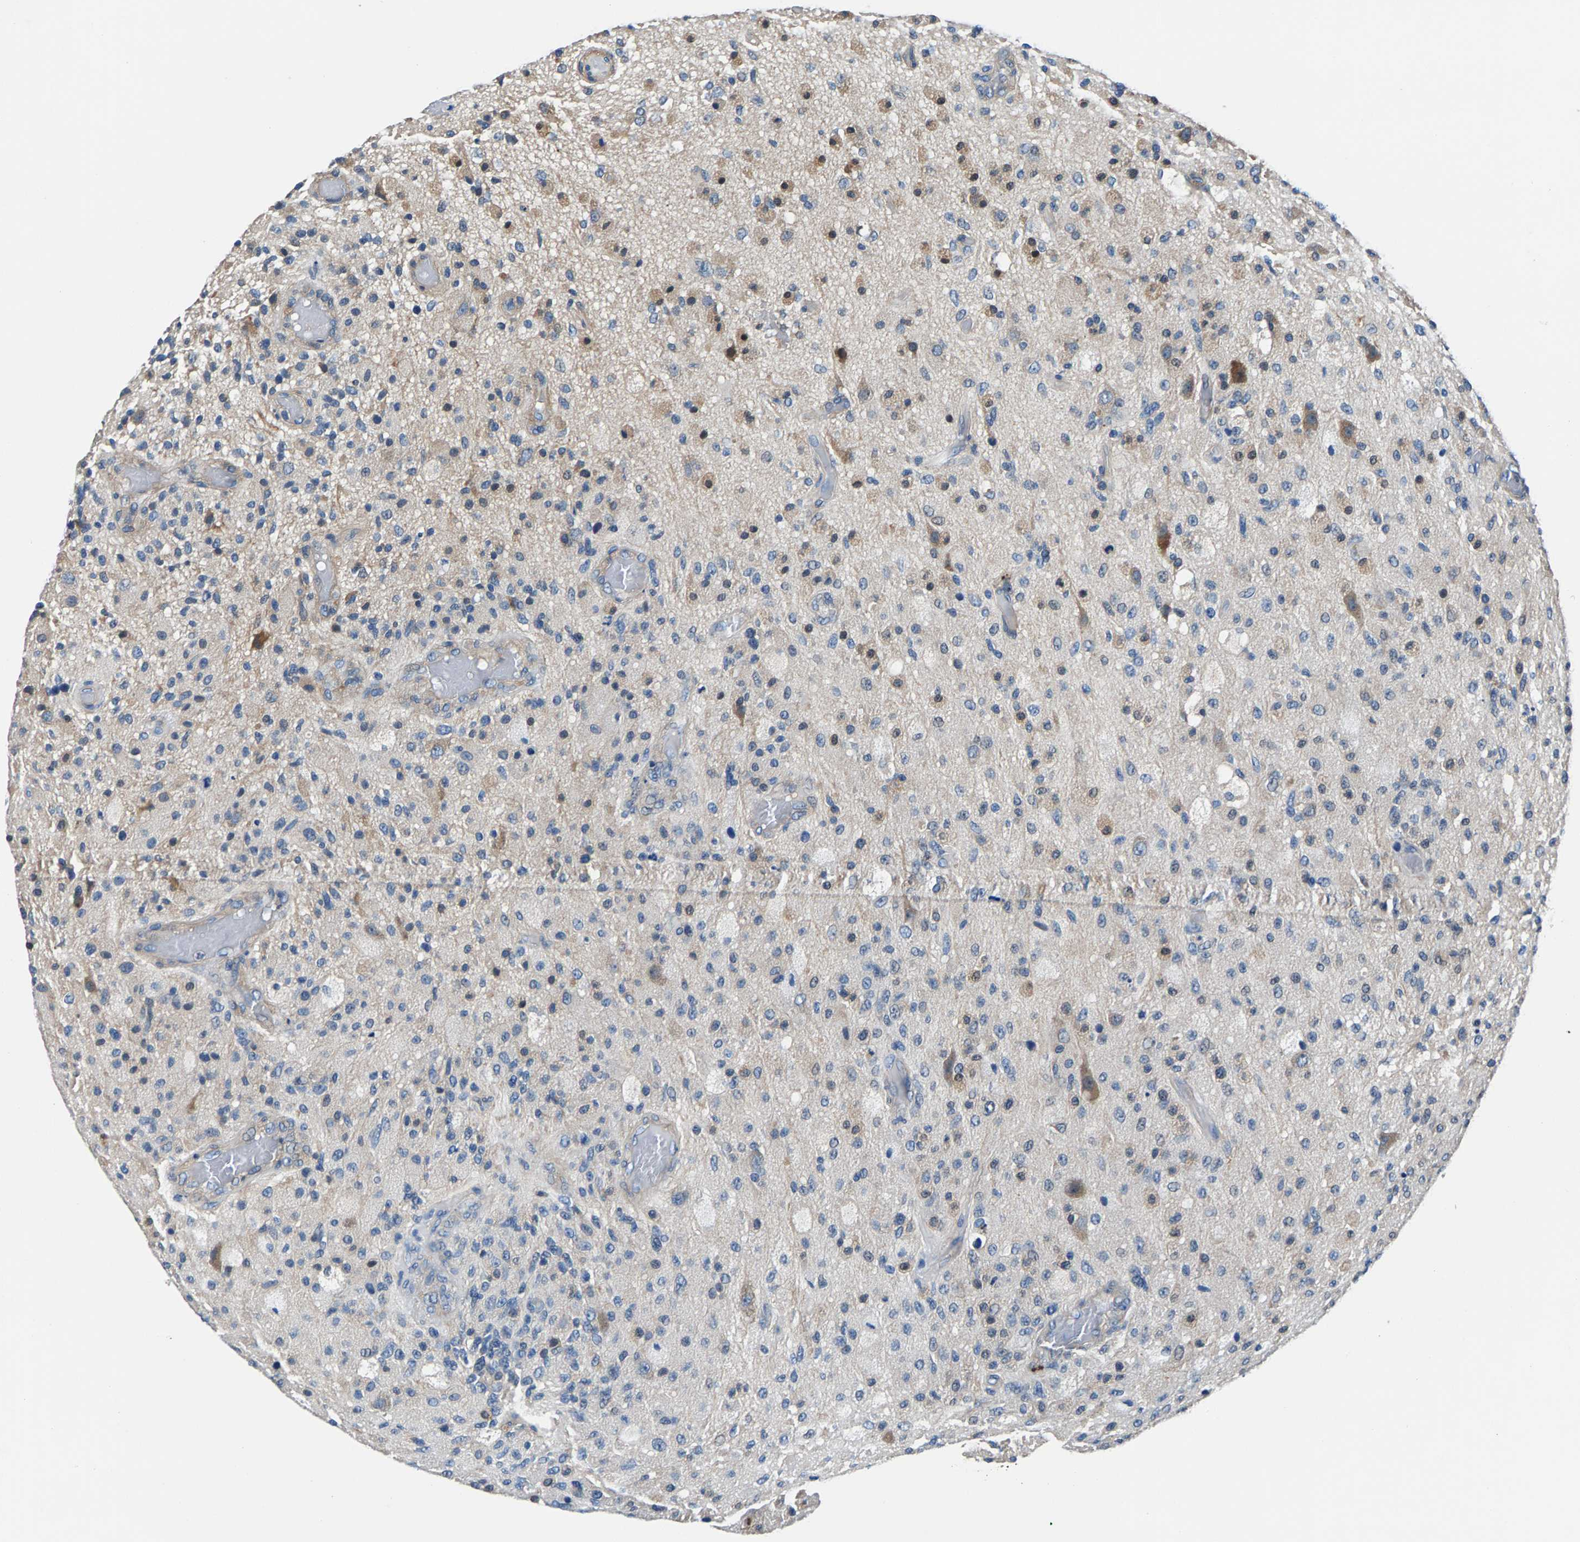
{"staining": {"intensity": "weak", "quantity": "<25%", "location": "cytoplasmic/membranous"}, "tissue": "glioma", "cell_type": "Tumor cells", "image_type": "cancer", "snomed": [{"axis": "morphology", "description": "Normal tissue, NOS"}, {"axis": "morphology", "description": "Glioma, malignant, High grade"}, {"axis": "topography", "description": "Cerebral cortex"}], "caption": "Protein analysis of malignant high-grade glioma reveals no significant staining in tumor cells.", "gene": "CDRT4", "patient": {"sex": "male", "age": 77}}